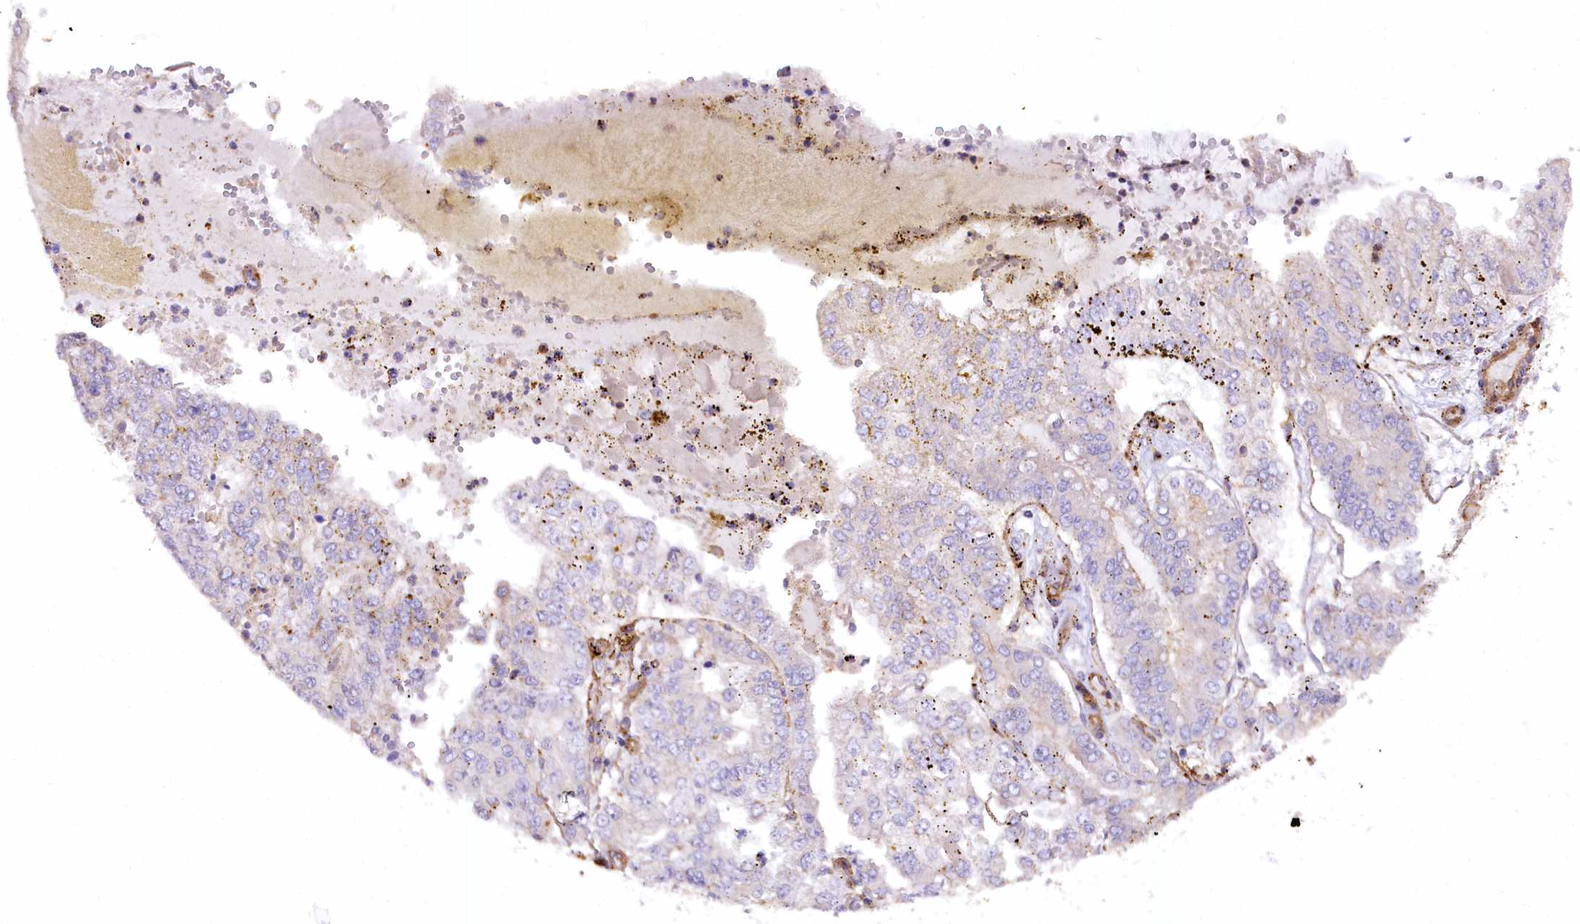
{"staining": {"intensity": "negative", "quantity": "none", "location": "none"}, "tissue": "stomach cancer", "cell_type": "Tumor cells", "image_type": "cancer", "snomed": [{"axis": "morphology", "description": "Adenocarcinoma, NOS"}, {"axis": "topography", "description": "Stomach"}], "caption": "Immunohistochemistry micrograph of neoplastic tissue: adenocarcinoma (stomach) stained with DAB exhibits no significant protein expression in tumor cells. (Brightfield microscopy of DAB immunohistochemistry (IHC) at high magnification).", "gene": "SYNPO2", "patient": {"sex": "male", "age": 76}}